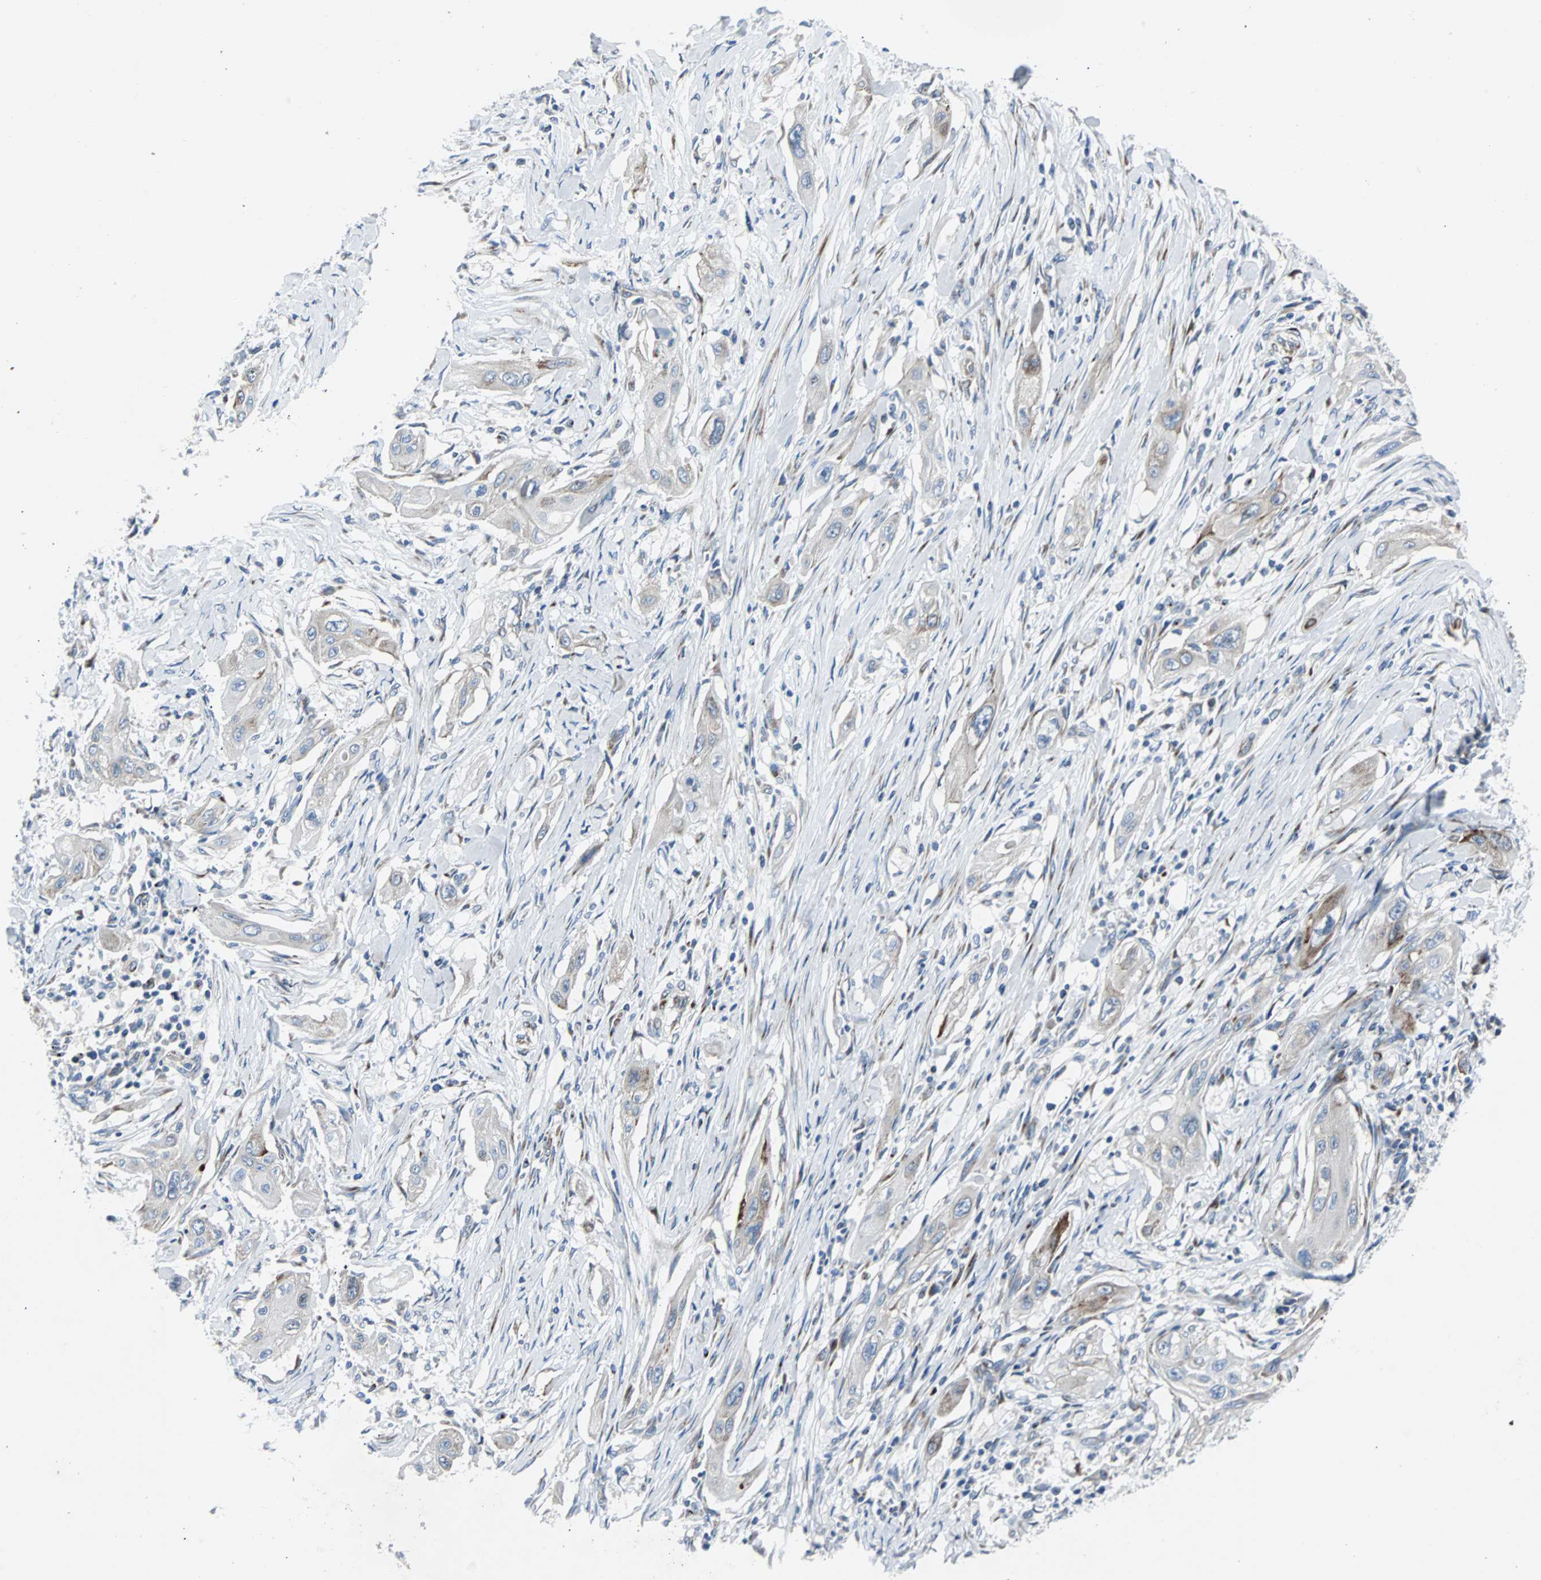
{"staining": {"intensity": "weak", "quantity": ">75%", "location": "cytoplasmic/membranous"}, "tissue": "lung cancer", "cell_type": "Tumor cells", "image_type": "cancer", "snomed": [{"axis": "morphology", "description": "Squamous cell carcinoma, NOS"}, {"axis": "topography", "description": "Lung"}], "caption": "Immunohistochemical staining of human squamous cell carcinoma (lung) shows weak cytoplasmic/membranous protein positivity in about >75% of tumor cells.", "gene": "BBC3", "patient": {"sex": "female", "age": 47}}